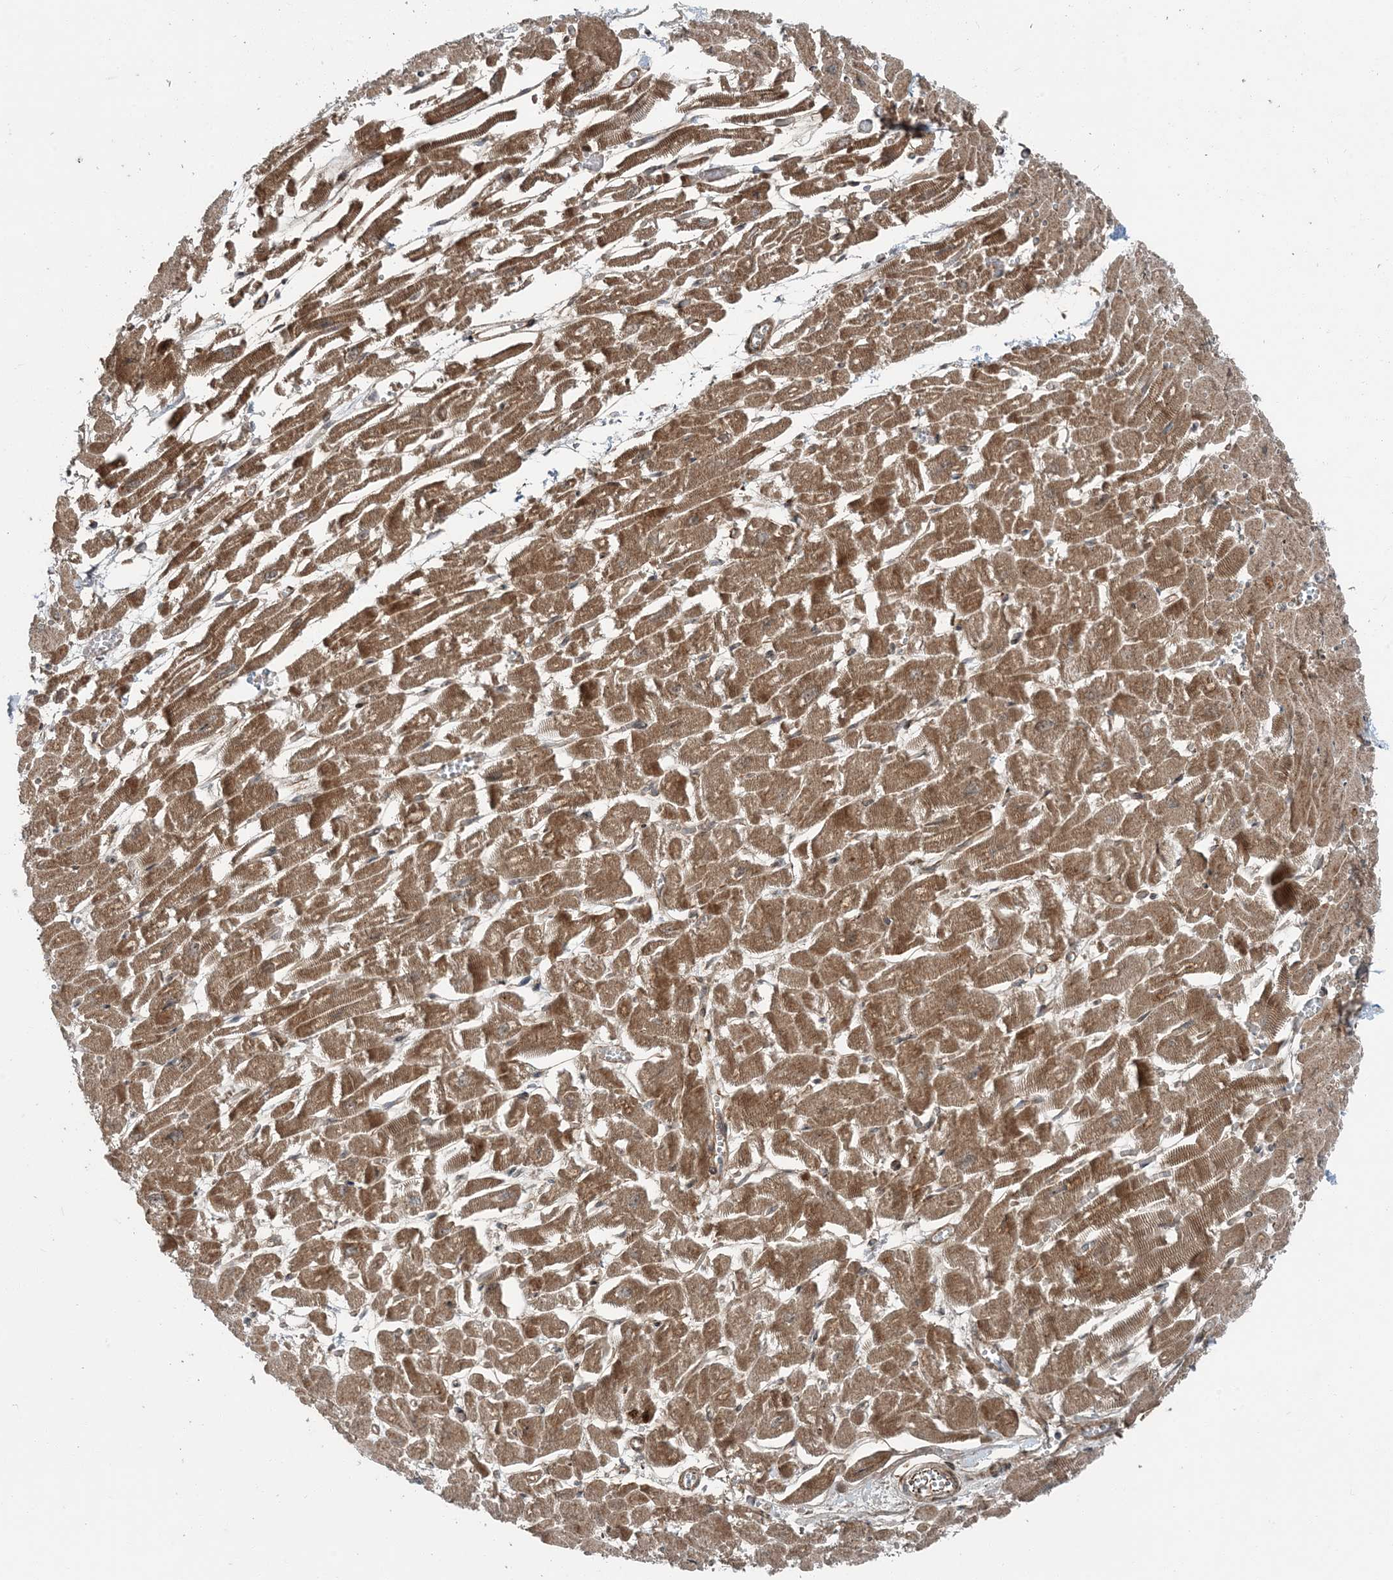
{"staining": {"intensity": "moderate", "quantity": ">75%", "location": "cytoplasmic/membranous"}, "tissue": "heart muscle", "cell_type": "Cardiomyocytes", "image_type": "normal", "snomed": [{"axis": "morphology", "description": "Normal tissue, NOS"}, {"axis": "topography", "description": "Heart"}], "caption": "An image showing moderate cytoplasmic/membranous expression in approximately >75% of cardiomyocytes in unremarkable heart muscle, as visualized by brown immunohistochemical staining.", "gene": "EDEM2", "patient": {"sex": "male", "age": 54}}